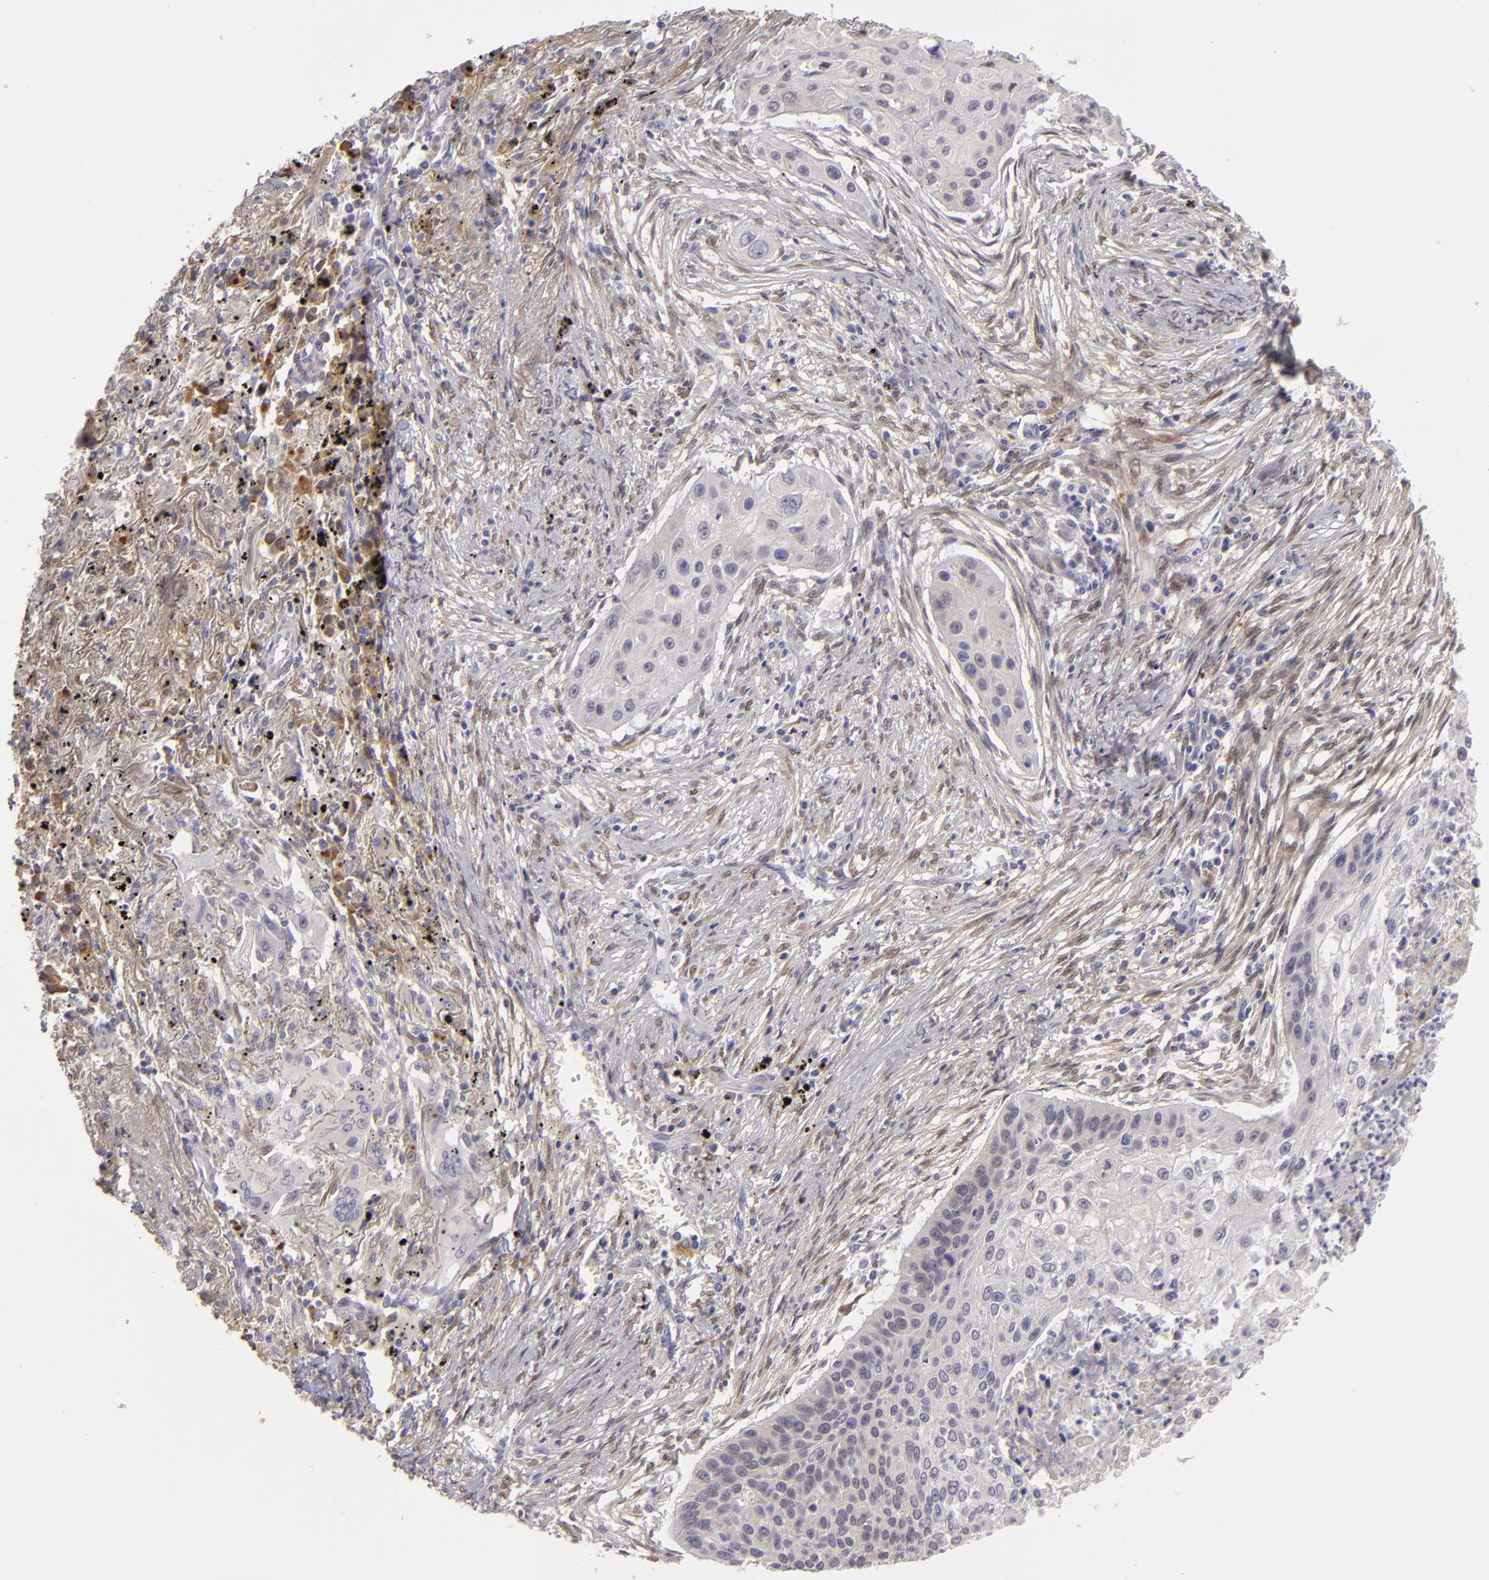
{"staining": {"intensity": "negative", "quantity": "none", "location": "none"}, "tissue": "lung cancer", "cell_type": "Tumor cells", "image_type": "cancer", "snomed": [{"axis": "morphology", "description": "Squamous cell carcinoma, NOS"}, {"axis": "topography", "description": "Lung"}], "caption": "There is no significant expression in tumor cells of lung cancer (squamous cell carcinoma).", "gene": "EFS", "patient": {"sex": "male", "age": 71}}